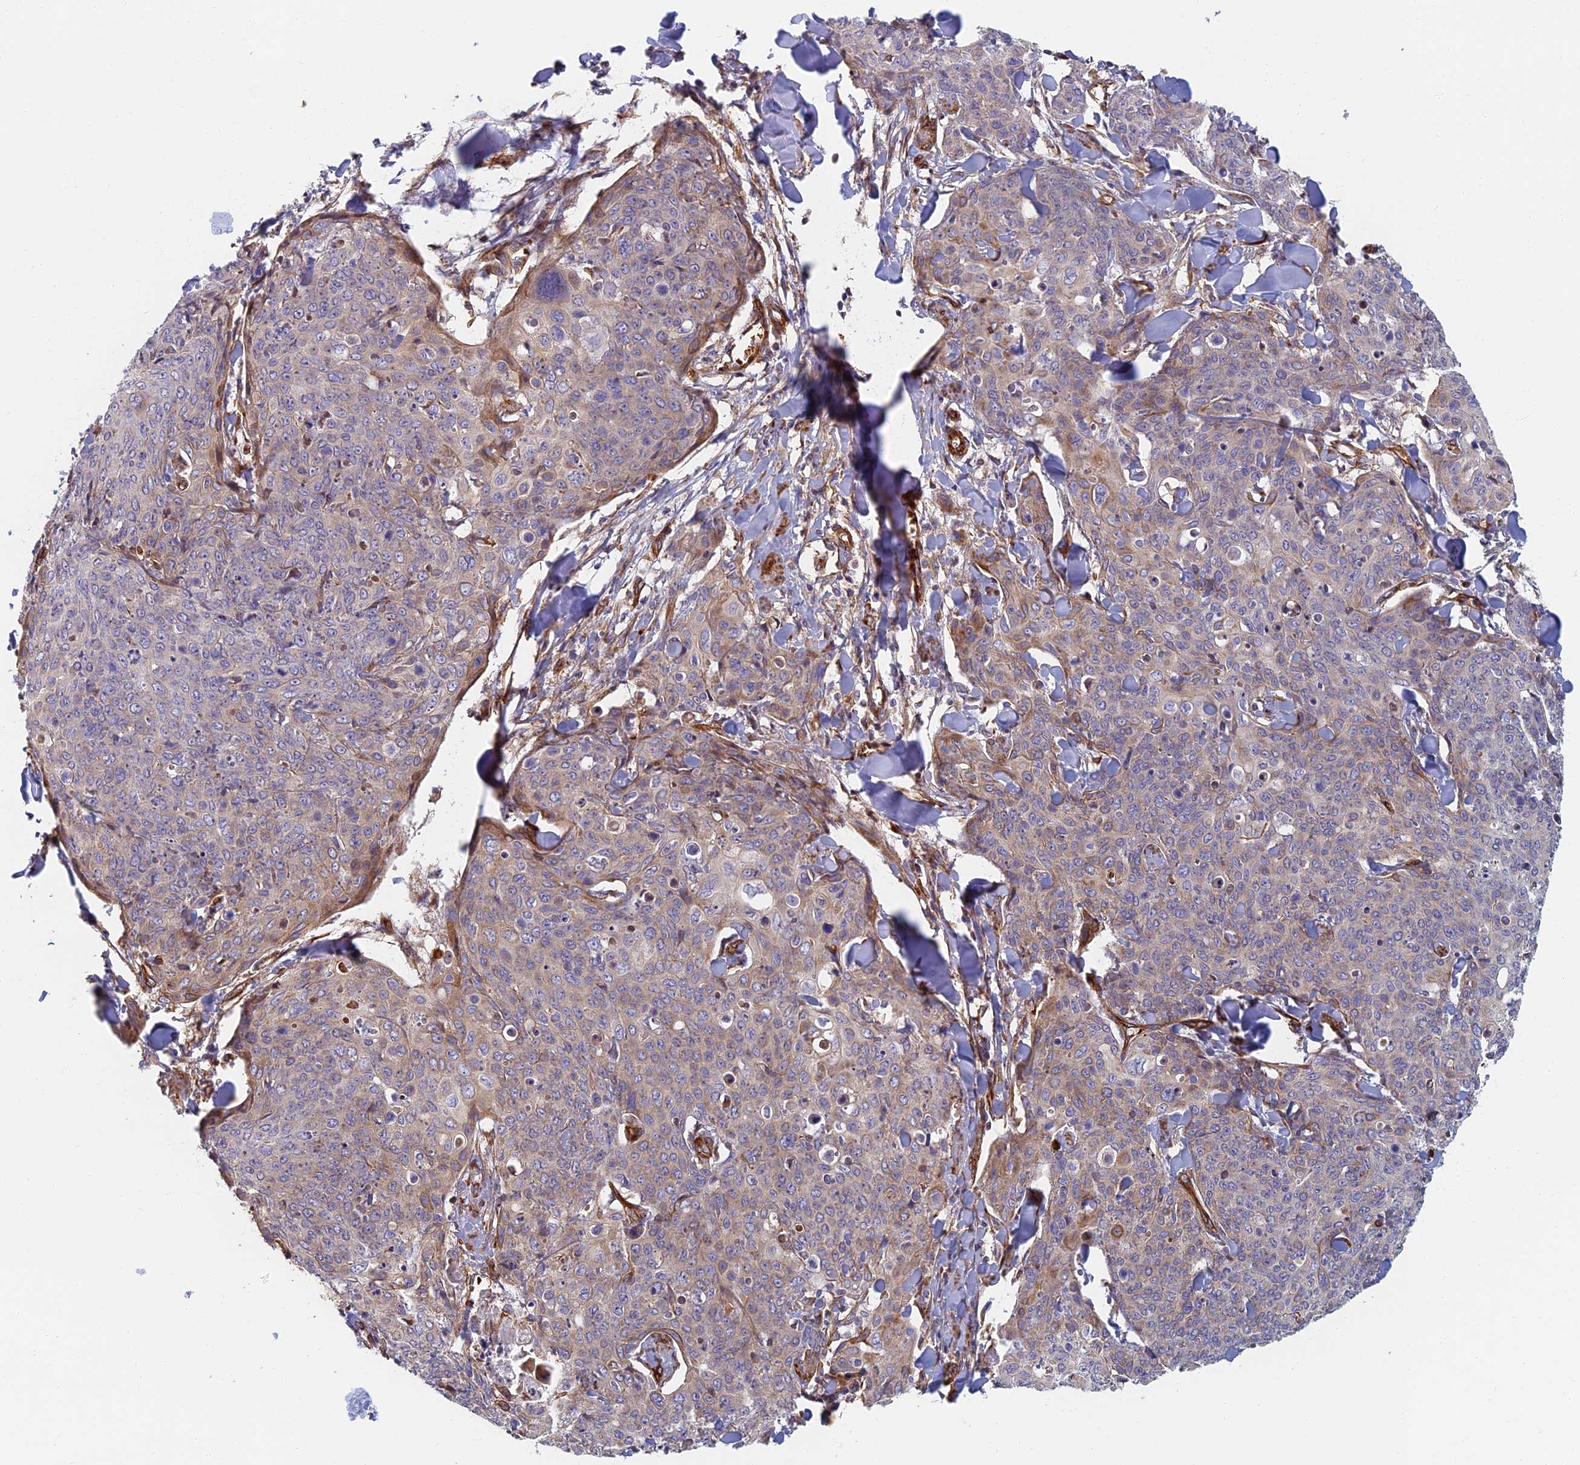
{"staining": {"intensity": "weak", "quantity": "<25%", "location": "cytoplasmic/membranous"}, "tissue": "skin cancer", "cell_type": "Tumor cells", "image_type": "cancer", "snomed": [{"axis": "morphology", "description": "Squamous cell carcinoma, NOS"}, {"axis": "topography", "description": "Skin"}, {"axis": "topography", "description": "Vulva"}], "caption": "This histopathology image is of skin cancer (squamous cell carcinoma) stained with IHC to label a protein in brown with the nuclei are counter-stained blue. There is no staining in tumor cells.", "gene": "ABCB10", "patient": {"sex": "female", "age": 85}}